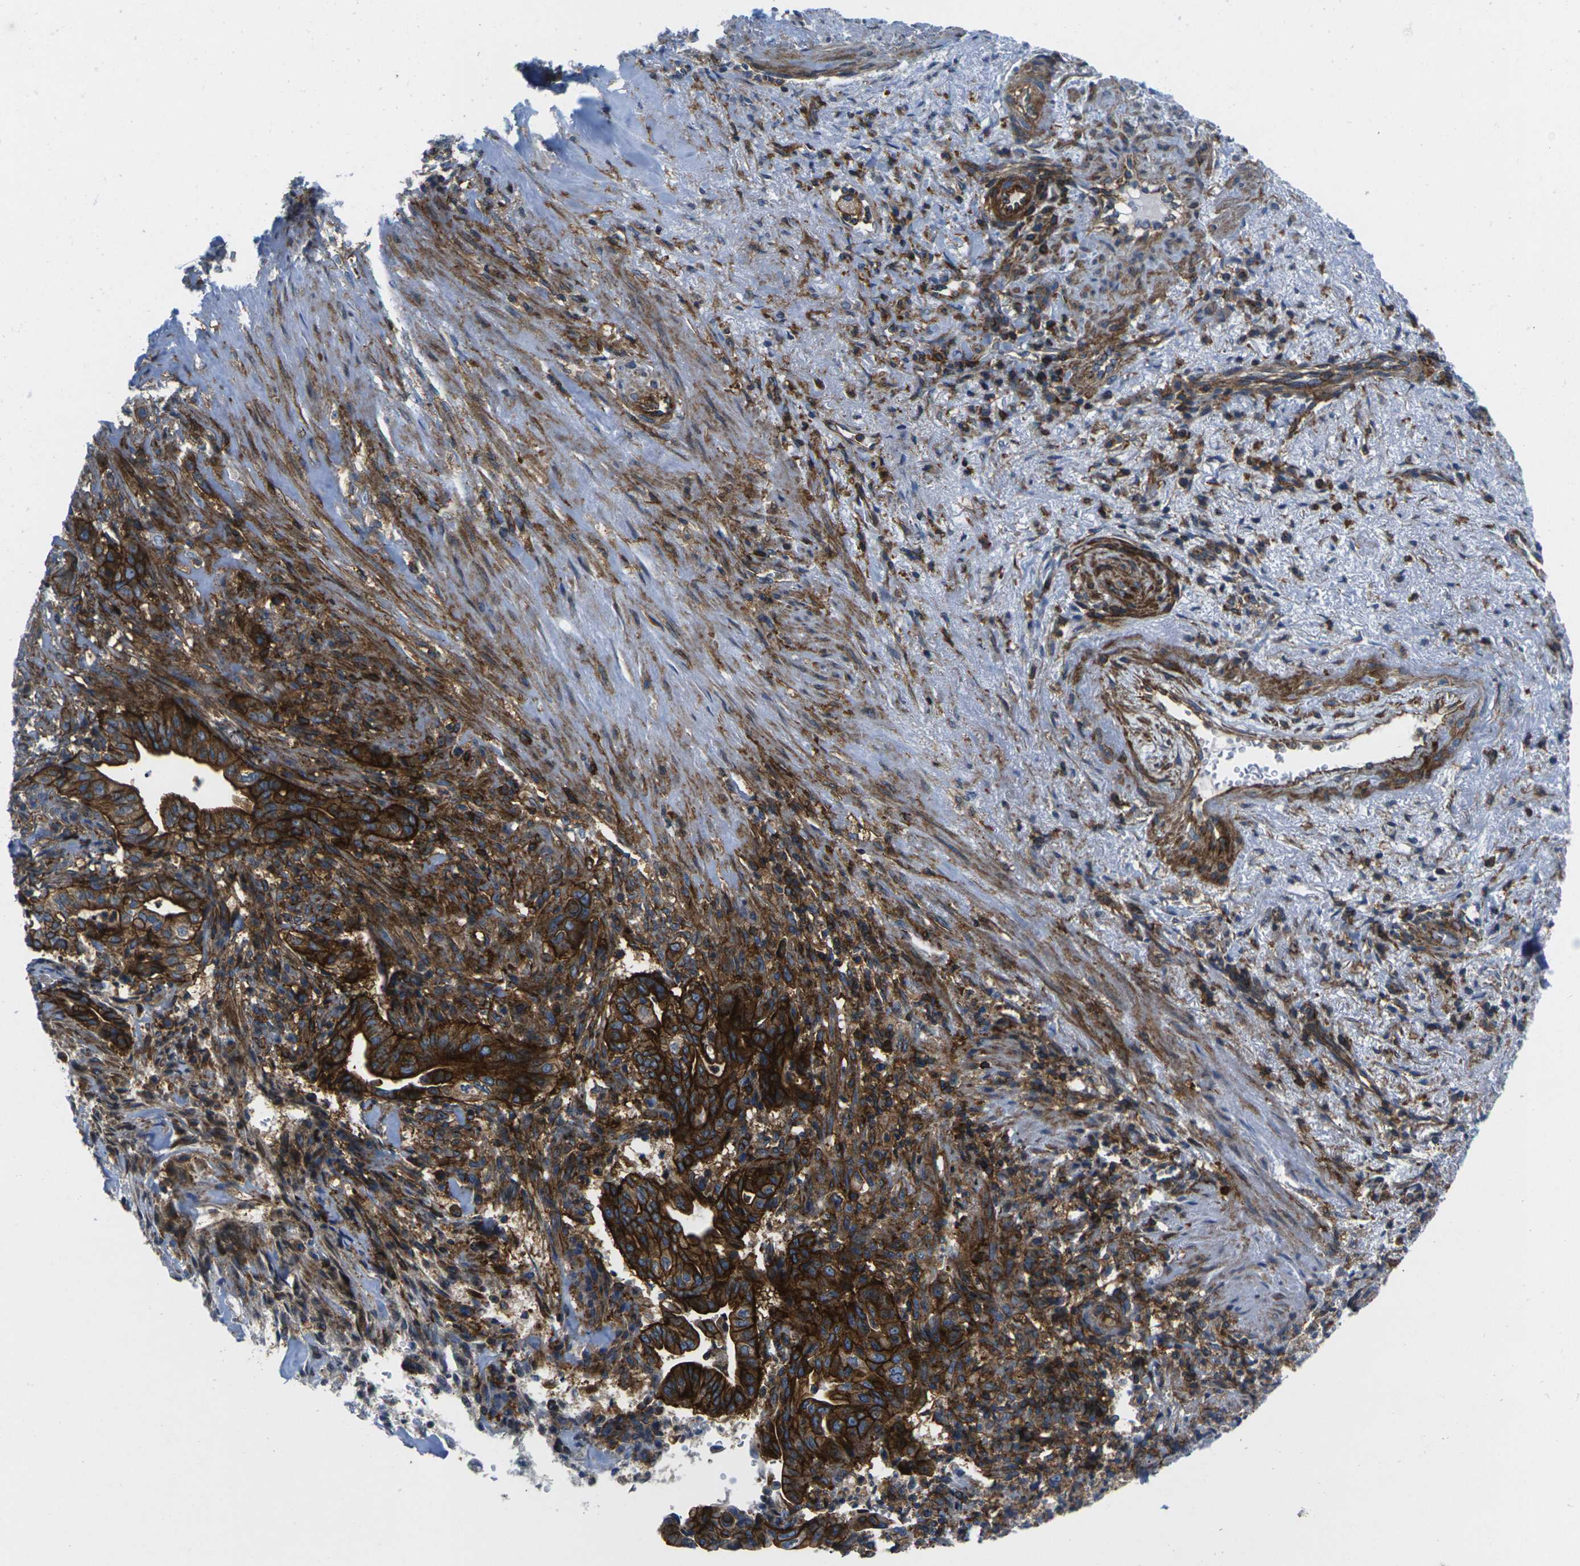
{"staining": {"intensity": "strong", "quantity": ">75%", "location": "cytoplasmic/membranous"}, "tissue": "liver cancer", "cell_type": "Tumor cells", "image_type": "cancer", "snomed": [{"axis": "morphology", "description": "Cholangiocarcinoma"}, {"axis": "topography", "description": "Liver"}], "caption": "Immunohistochemical staining of liver cancer exhibits strong cytoplasmic/membranous protein positivity in approximately >75% of tumor cells.", "gene": "IQGAP1", "patient": {"sex": "female", "age": 67}}